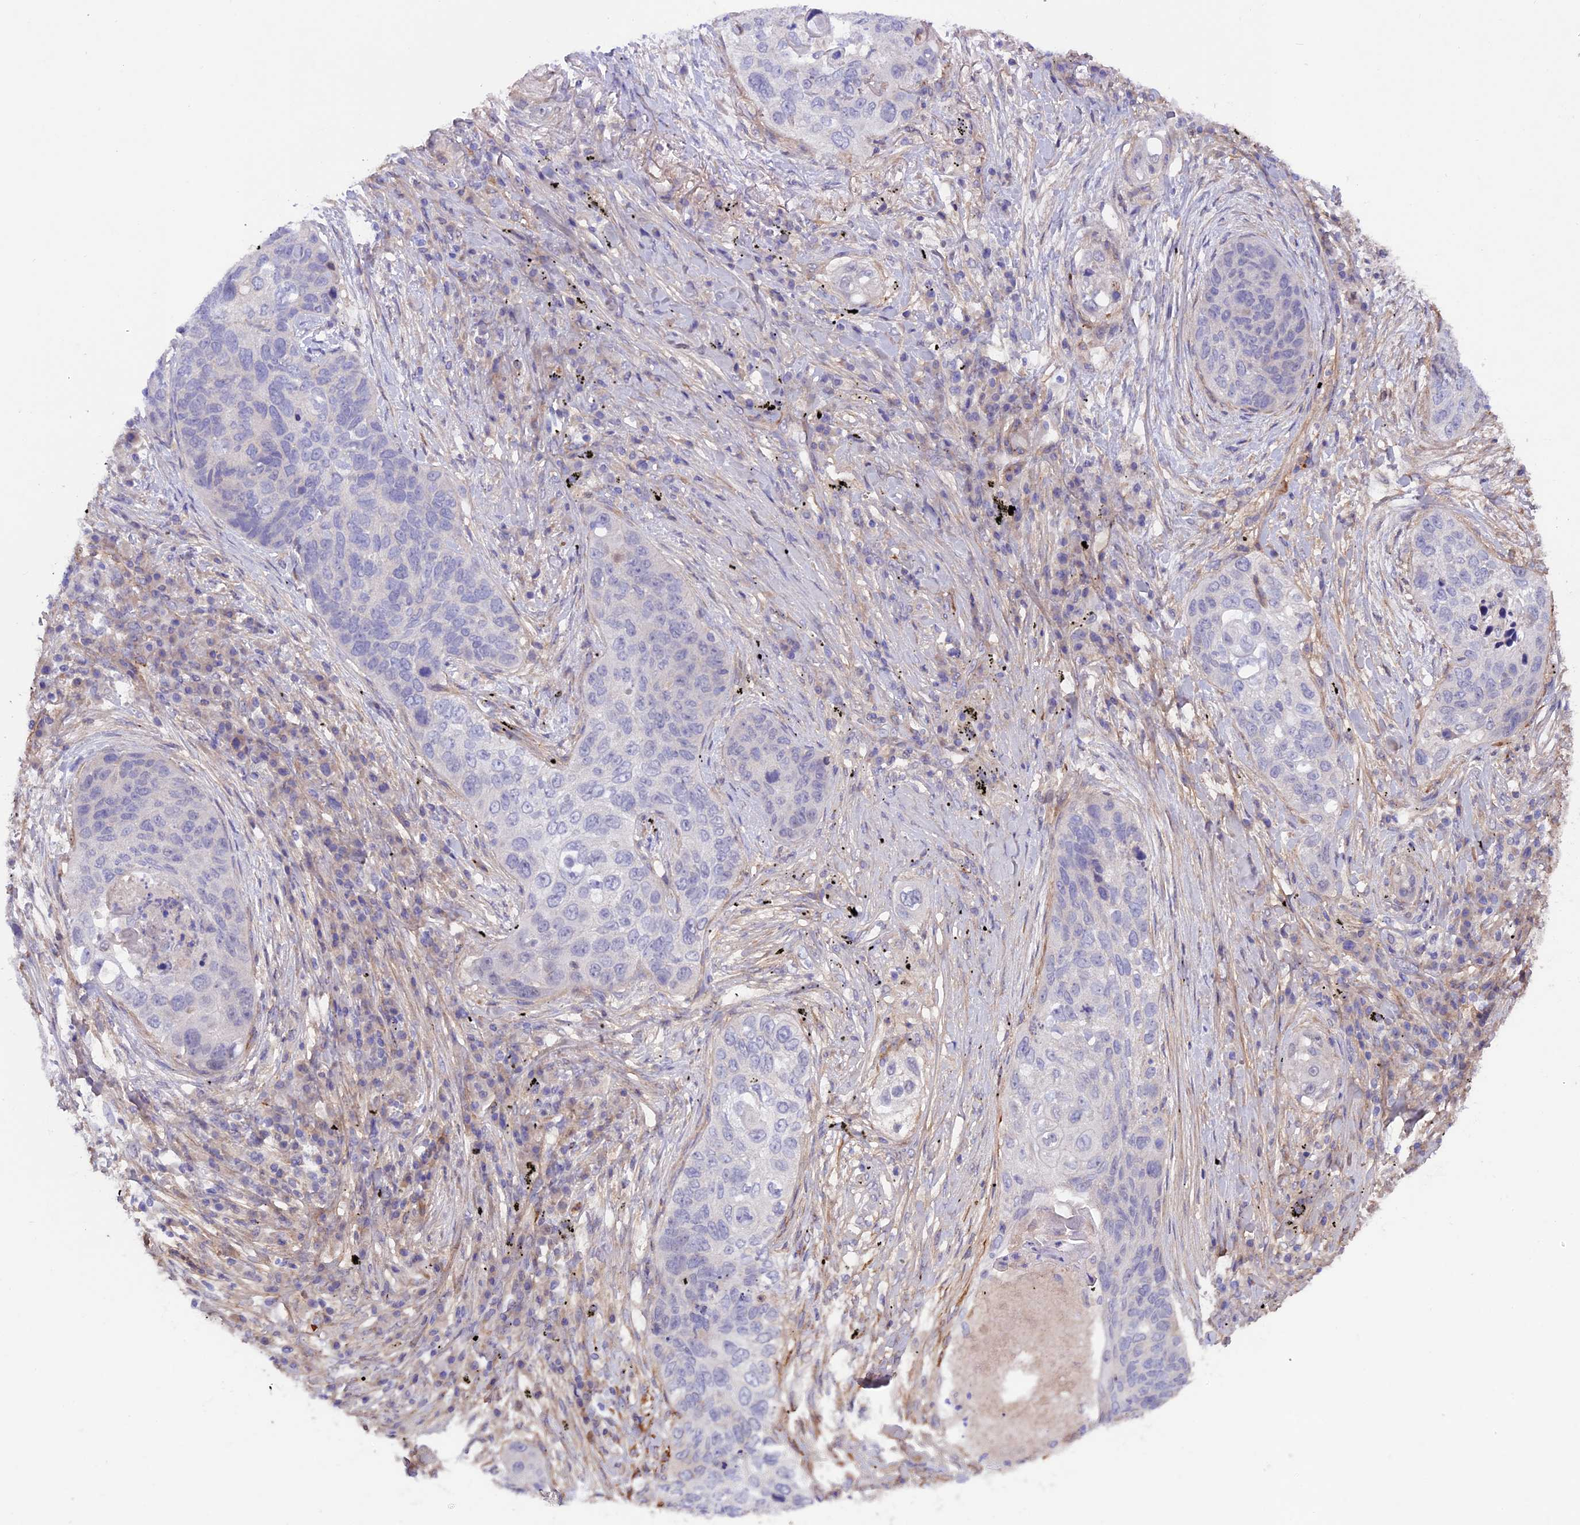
{"staining": {"intensity": "negative", "quantity": "none", "location": "none"}, "tissue": "lung cancer", "cell_type": "Tumor cells", "image_type": "cancer", "snomed": [{"axis": "morphology", "description": "Squamous cell carcinoma, NOS"}, {"axis": "topography", "description": "Lung"}], "caption": "Immunohistochemistry (IHC) micrograph of neoplastic tissue: human squamous cell carcinoma (lung) stained with DAB exhibits no significant protein staining in tumor cells.", "gene": "COL4A3", "patient": {"sex": "female", "age": 63}}